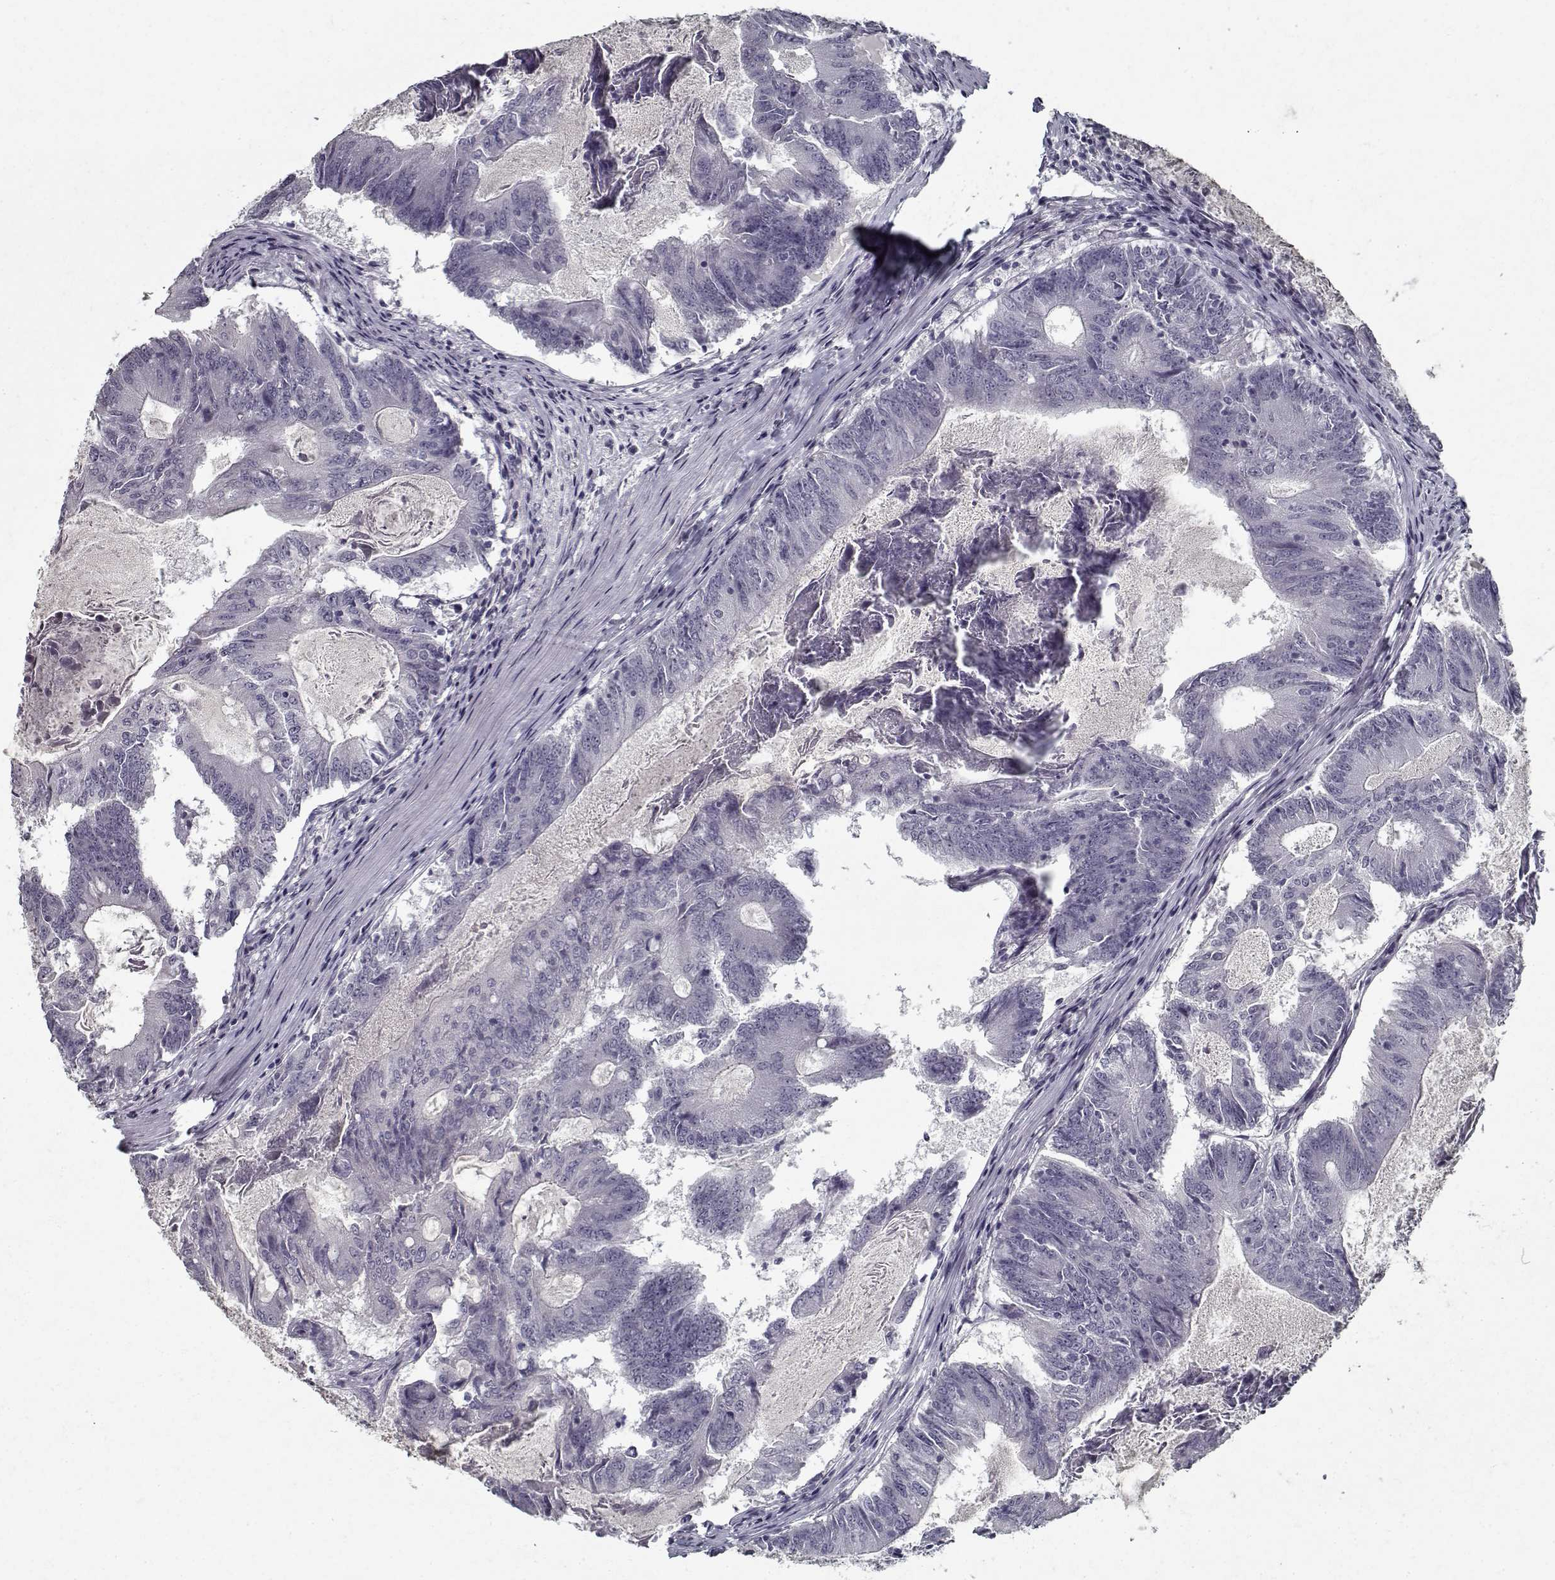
{"staining": {"intensity": "negative", "quantity": "none", "location": "none"}, "tissue": "colorectal cancer", "cell_type": "Tumor cells", "image_type": "cancer", "snomed": [{"axis": "morphology", "description": "Adenocarcinoma, NOS"}, {"axis": "topography", "description": "Colon"}], "caption": "Colorectal adenocarcinoma was stained to show a protein in brown. There is no significant expression in tumor cells.", "gene": "GAD2", "patient": {"sex": "female", "age": 70}}